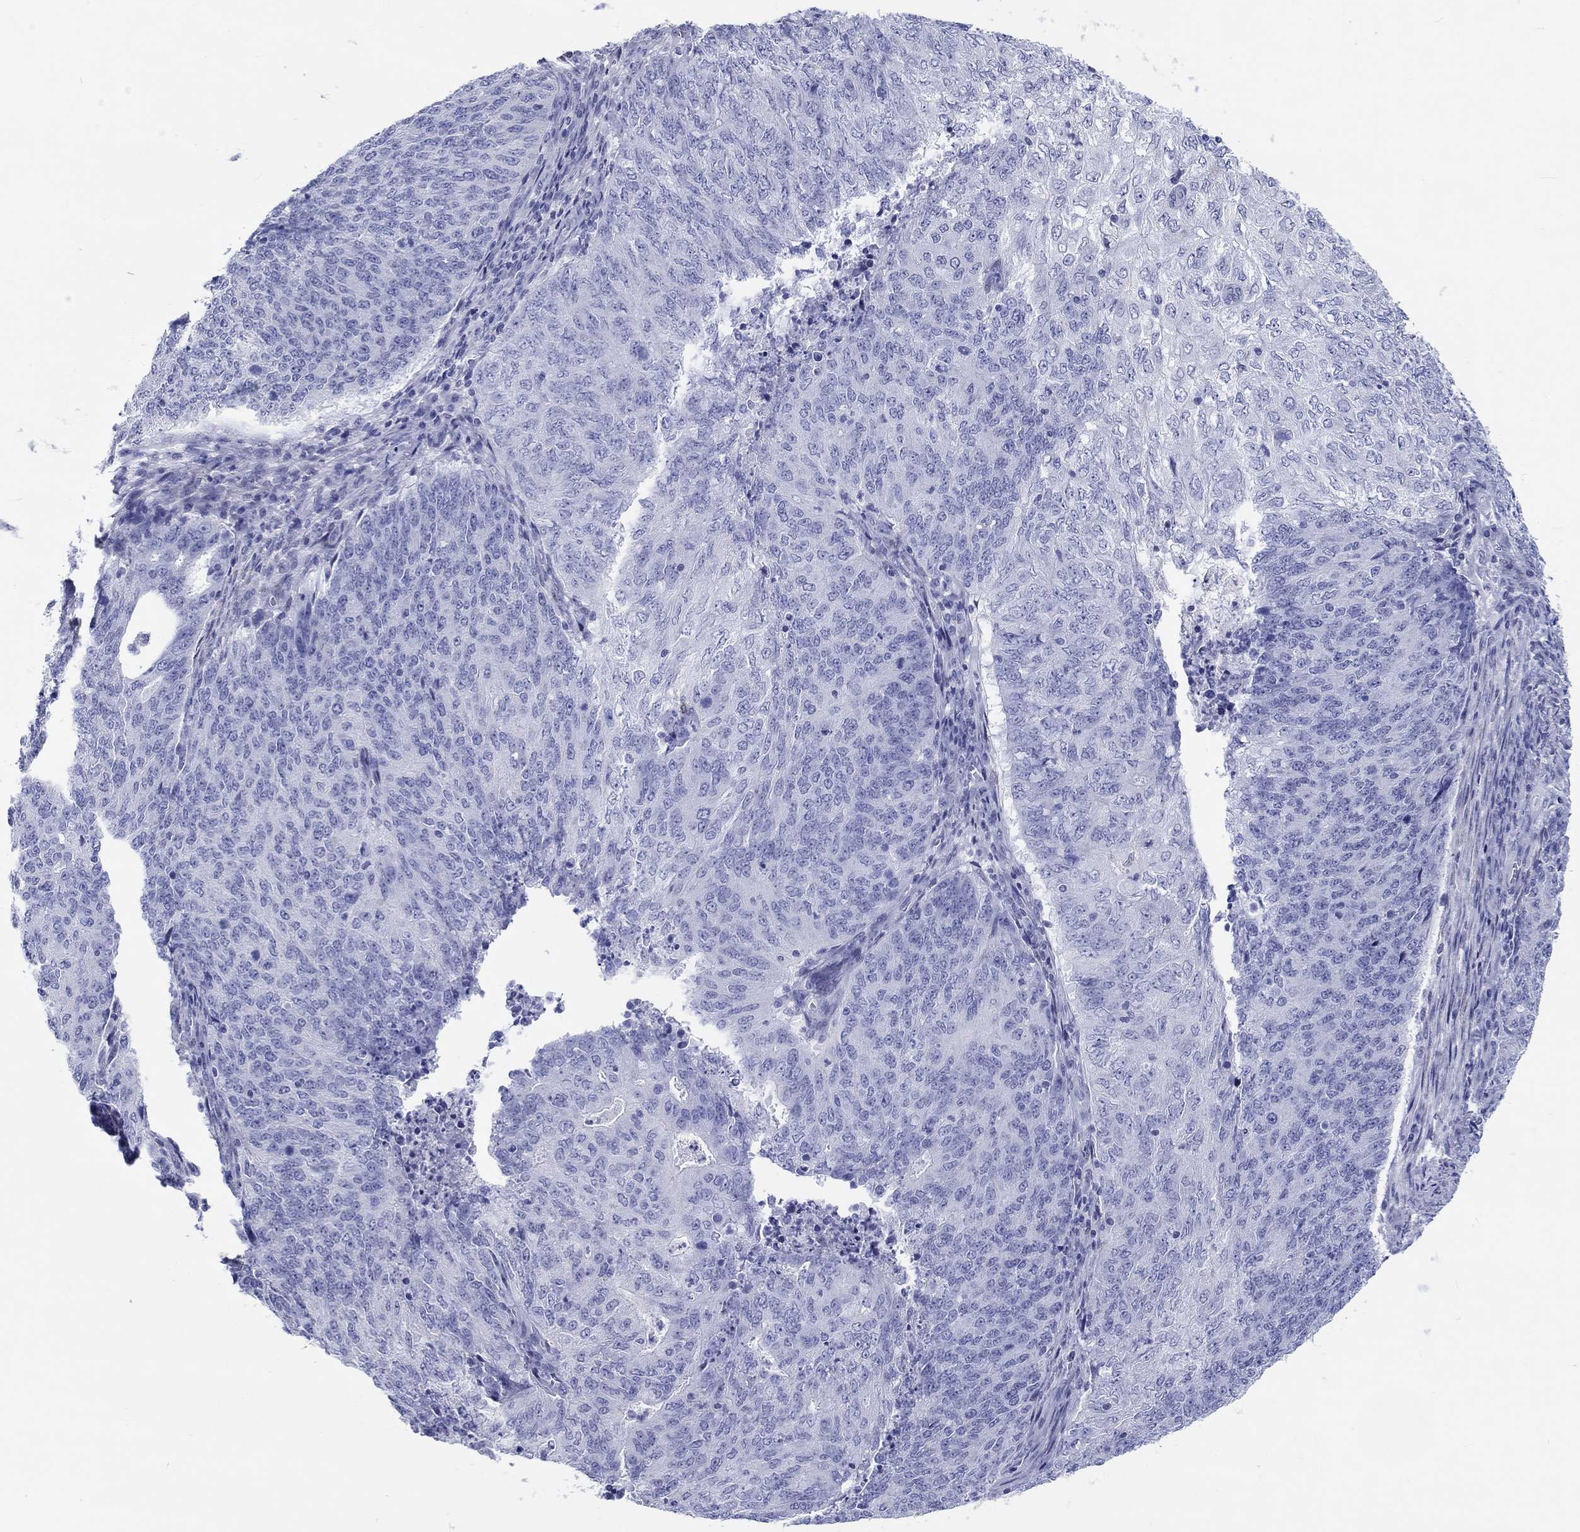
{"staining": {"intensity": "negative", "quantity": "none", "location": "none"}, "tissue": "endometrial cancer", "cell_type": "Tumor cells", "image_type": "cancer", "snomed": [{"axis": "morphology", "description": "Adenocarcinoma, NOS"}, {"axis": "topography", "description": "Endometrium"}], "caption": "Tumor cells are negative for protein expression in human endometrial cancer.", "gene": "H1-1", "patient": {"sex": "female", "age": 82}}